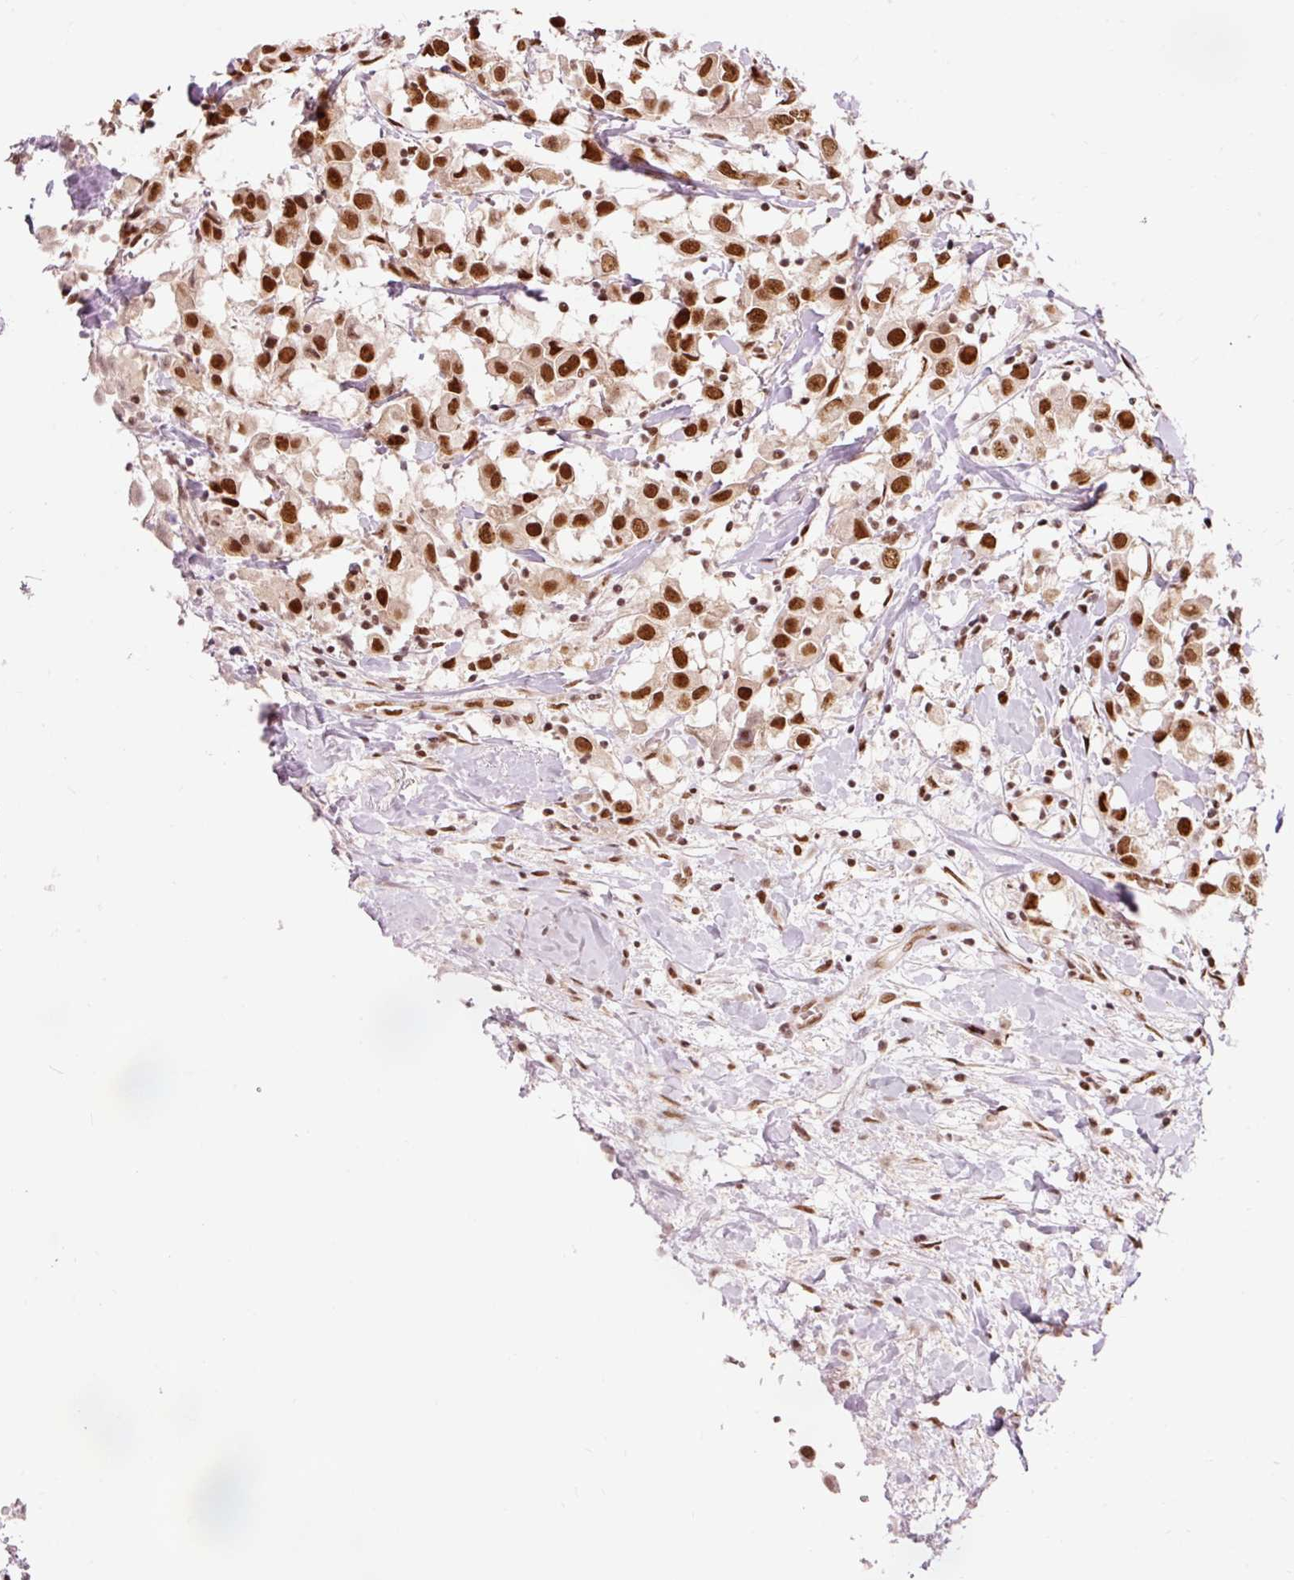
{"staining": {"intensity": "strong", "quantity": ">75%", "location": "nuclear"}, "tissue": "breast cancer", "cell_type": "Tumor cells", "image_type": "cancer", "snomed": [{"axis": "morphology", "description": "Duct carcinoma"}, {"axis": "topography", "description": "Breast"}], "caption": "Immunohistochemical staining of human breast cancer (invasive ductal carcinoma) shows high levels of strong nuclear protein expression in about >75% of tumor cells. The staining was performed using DAB, with brown indicating positive protein expression. Nuclei are stained blue with hematoxylin.", "gene": "ZBTB44", "patient": {"sex": "female", "age": 61}}